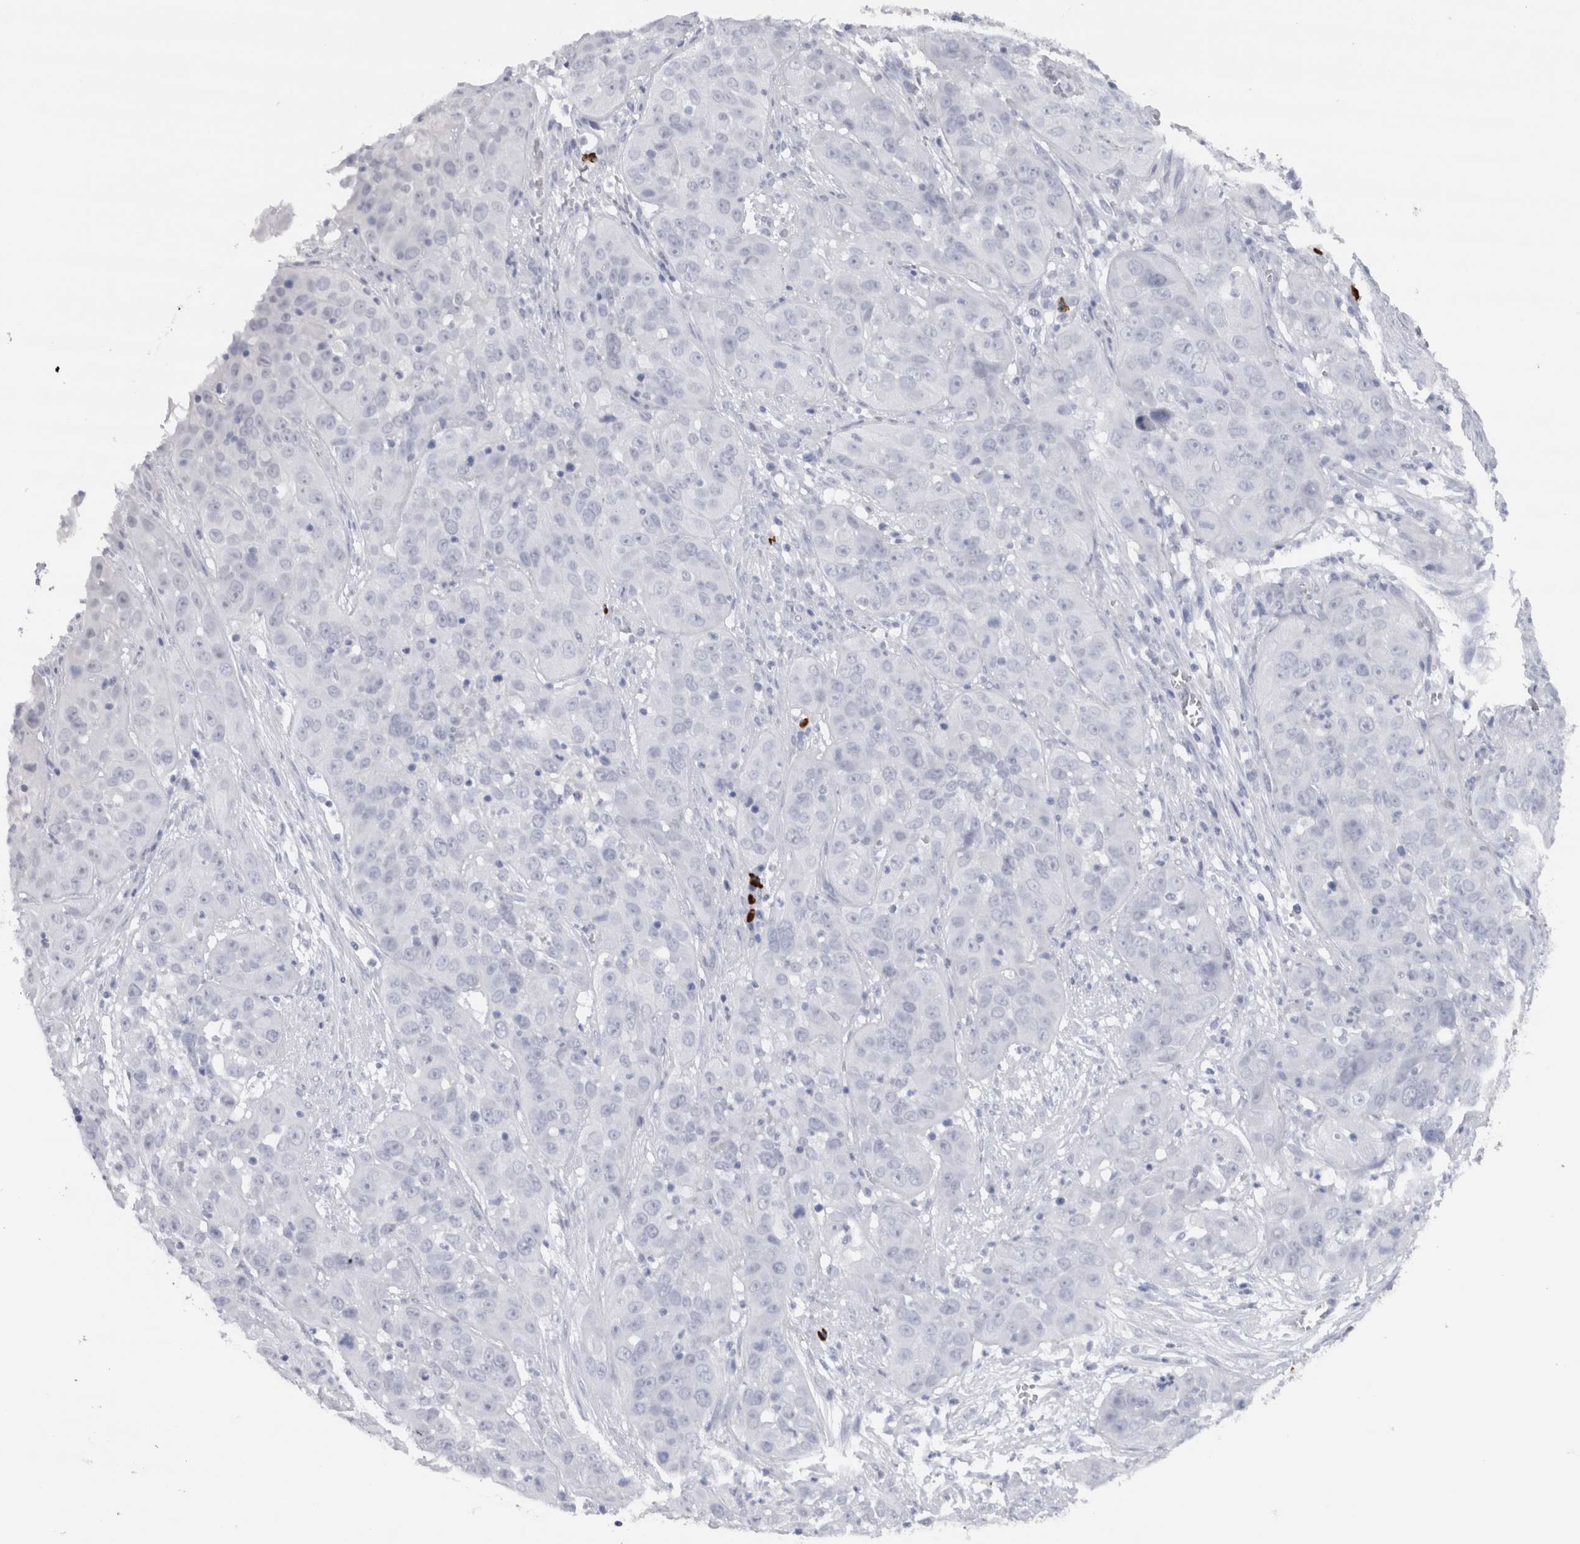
{"staining": {"intensity": "negative", "quantity": "none", "location": "none"}, "tissue": "cervical cancer", "cell_type": "Tumor cells", "image_type": "cancer", "snomed": [{"axis": "morphology", "description": "Squamous cell carcinoma, NOS"}, {"axis": "topography", "description": "Cervix"}], "caption": "IHC photomicrograph of cervical cancer stained for a protein (brown), which demonstrates no positivity in tumor cells.", "gene": "CDH17", "patient": {"sex": "female", "age": 32}}